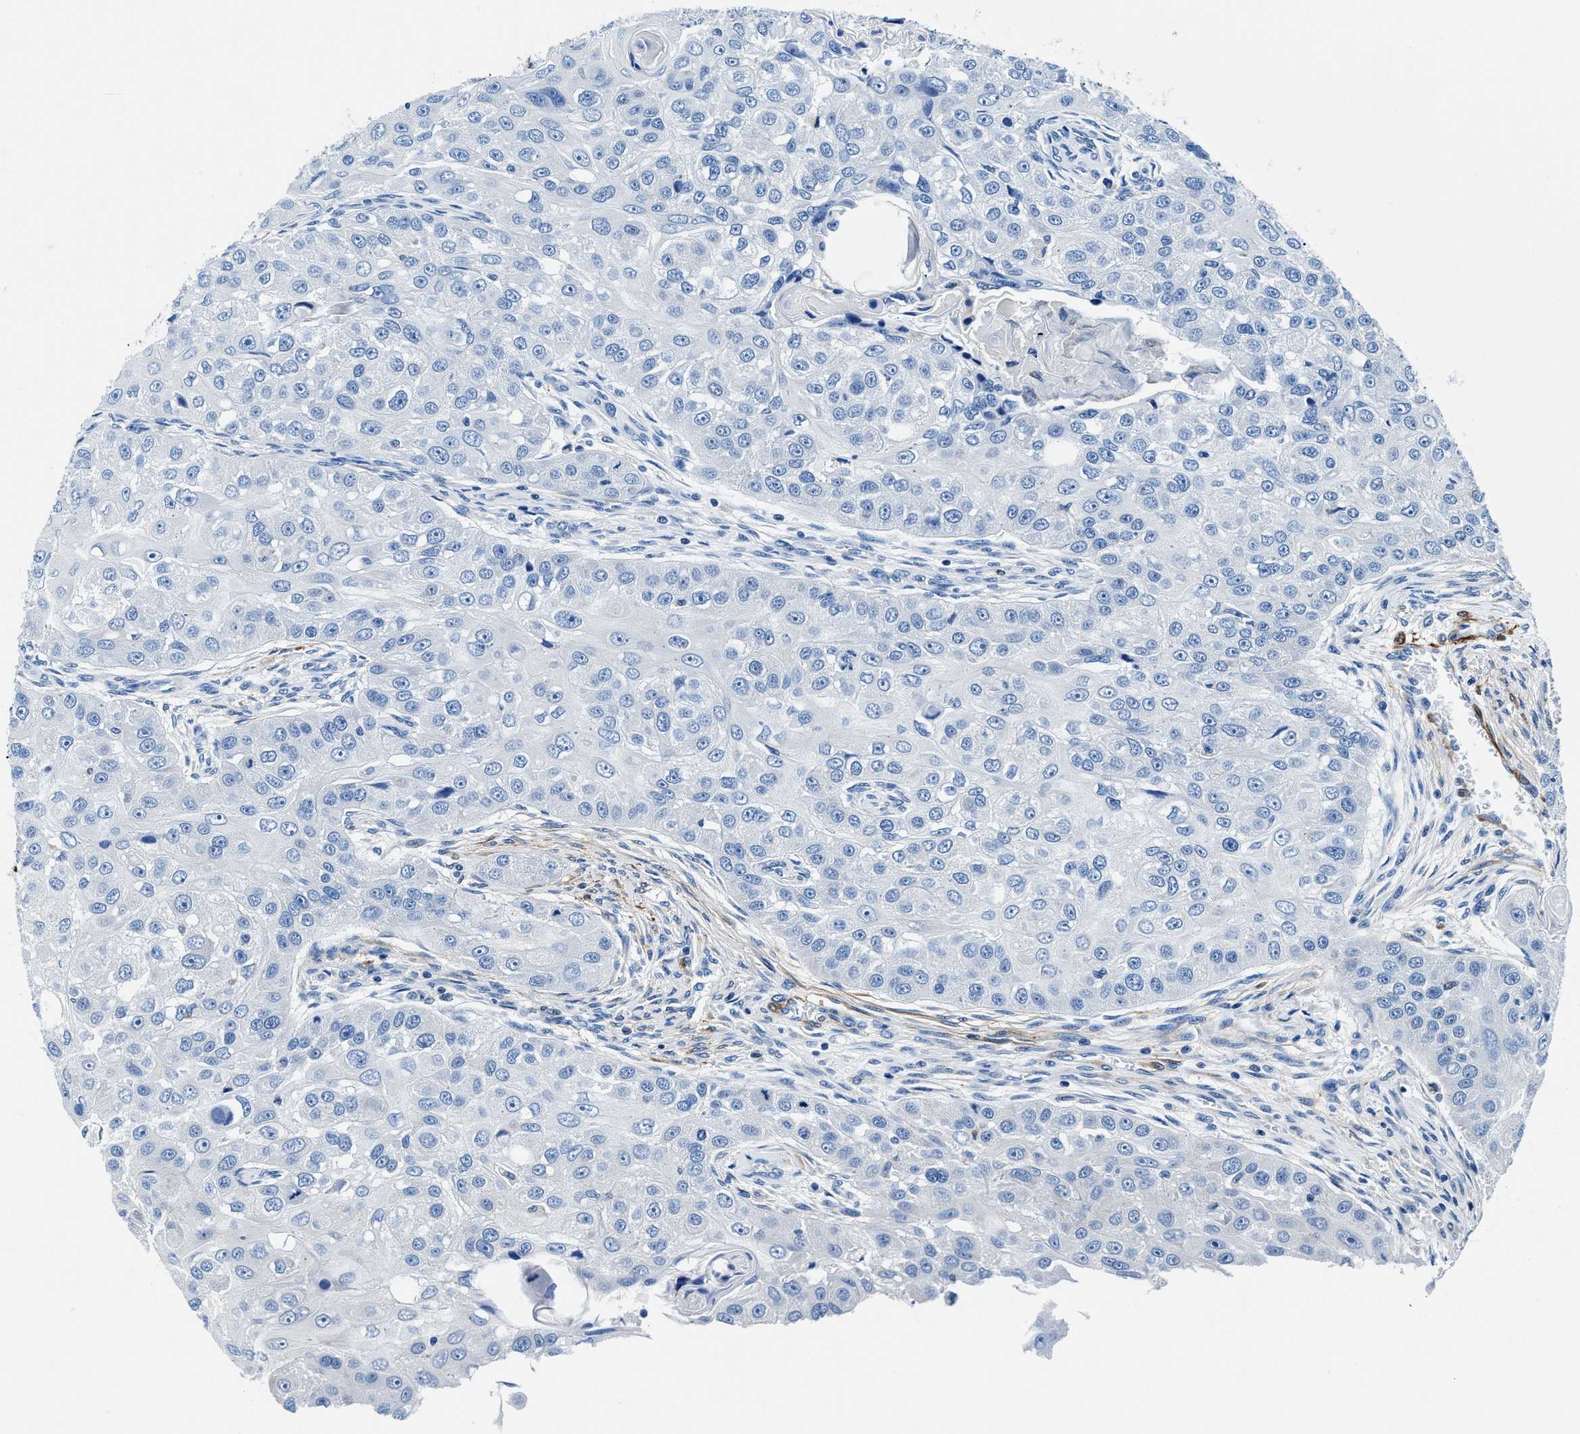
{"staining": {"intensity": "negative", "quantity": "none", "location": "none"}, "tissue": "head and neck cancer", "cell_type": "Tumor cells", "image_type": "cancer", "snomed": [{"axis": "morphology", "description": "Normal tissue, NOS"}, {"axis": "morphology", "description": "Squamous cell carcinoma, NOS"}, {"axis": "topography", "description": "Skeletal muscle"}, {"axis": "topography", "description": "Head-Neck"}], "caption": "This photomicrograph is of head and neck cancer stained with IHC to label a protein in brown with the nuclei are counter-stained blue. There is no staining in tumor cells. The staining was performed using DAB to visualize the protein expression in brown, while the nuclei were stained in blue with hematoxylin (Magnification: 20x).", "gene": "TEX261", "patient": {"sex": "male", "age": 51}}